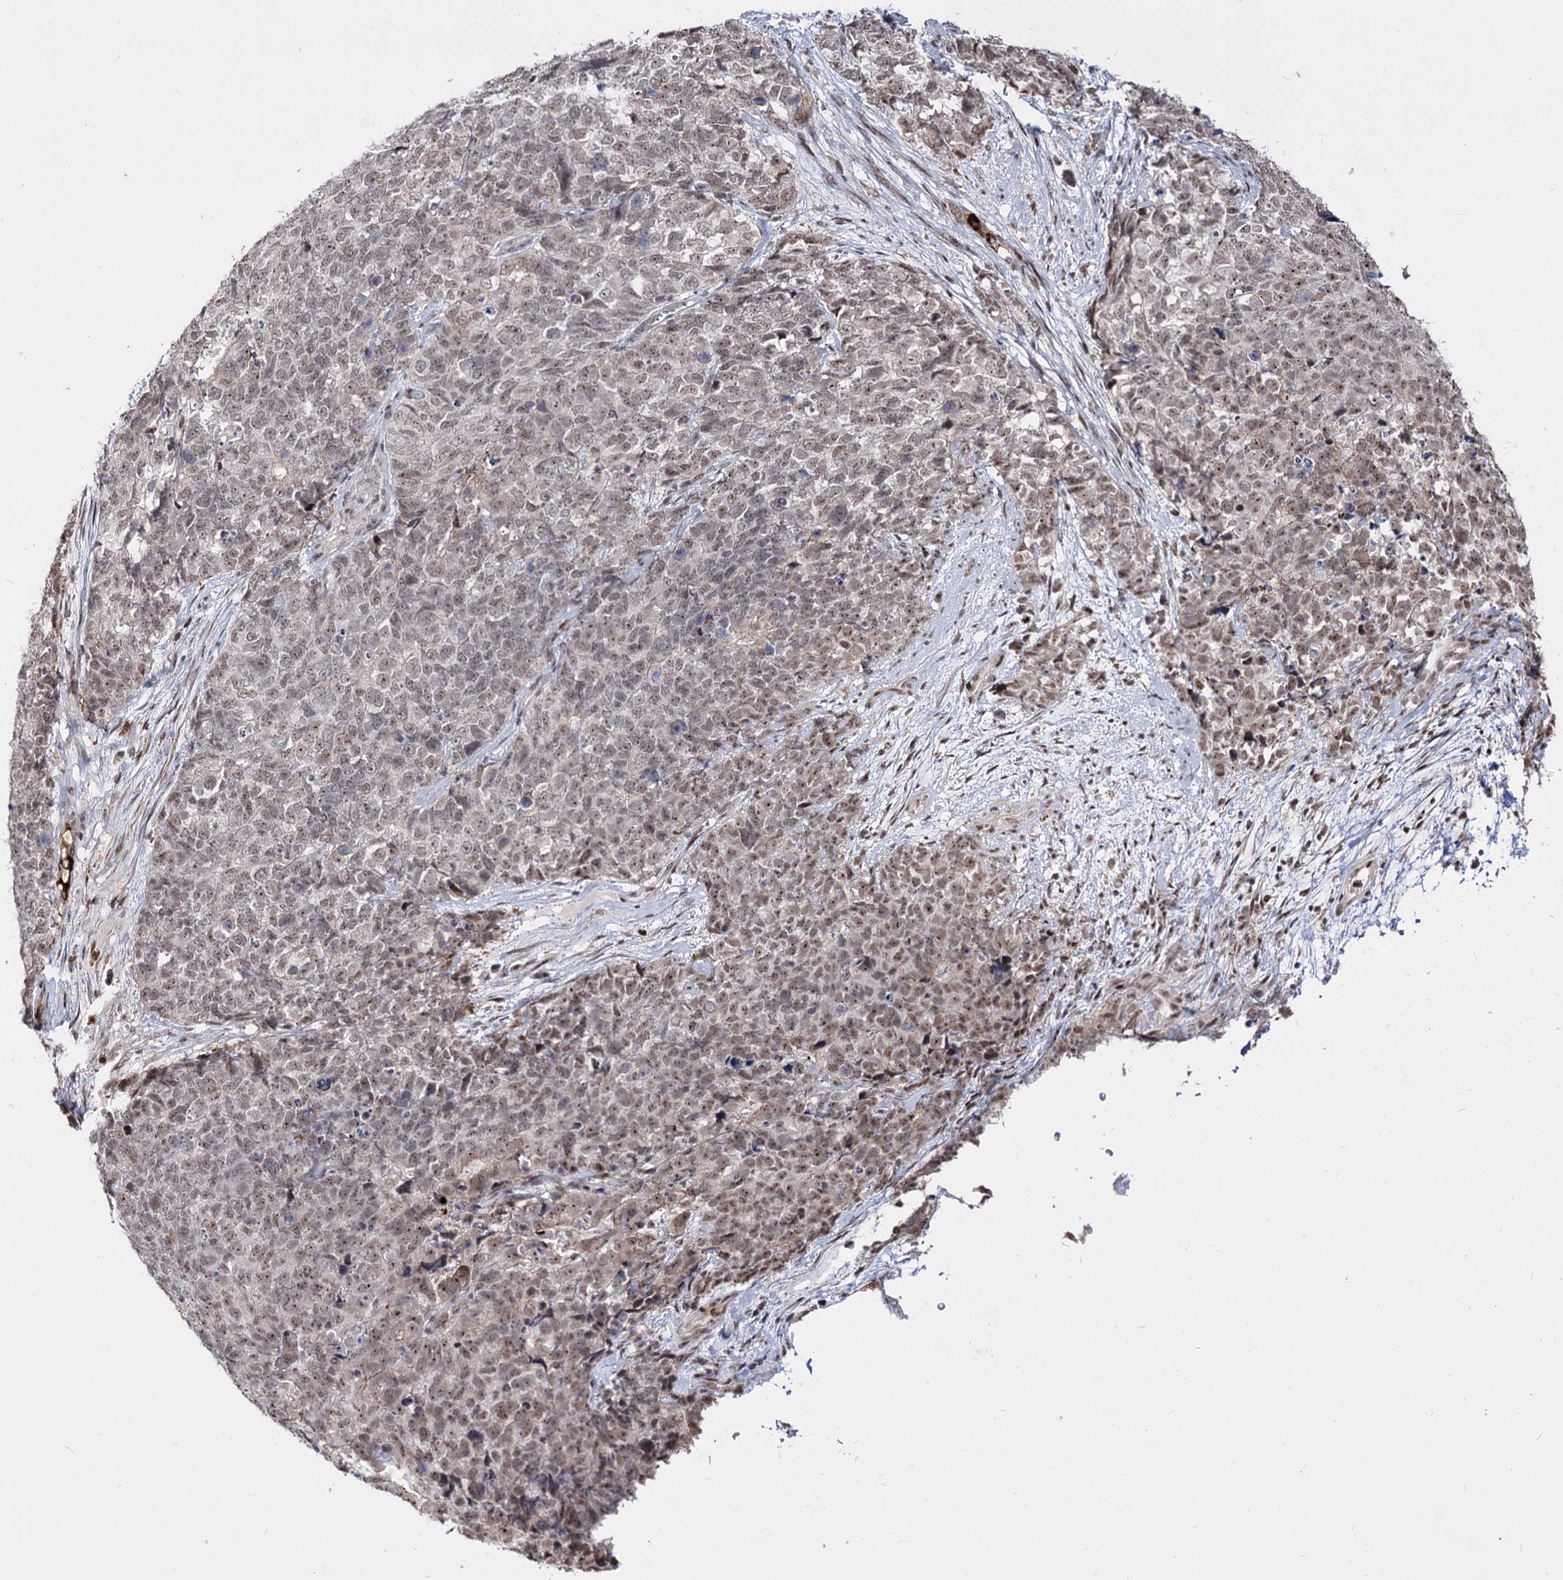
{"staining": {"intensity": "weak", "quantity": ">75%", "location": "nuclear"}, "tissue": "cervical cancer", "cell_type": "Tumor cells", "image_type": "cancer", "snomed": [{"axis": "morphology", "description": "Squamous cell carcinoma, NOS"}, {"axis": "topography", "description": "Cervix"}], "caption": "Weak nuclear expression for a protein is present in approximately >75% of tumor cells of squamous cell carcinoma (cervical) using immunohistochemistry.", "gene": "STOX1", "patient": {"sex": "female", "age": 63}}